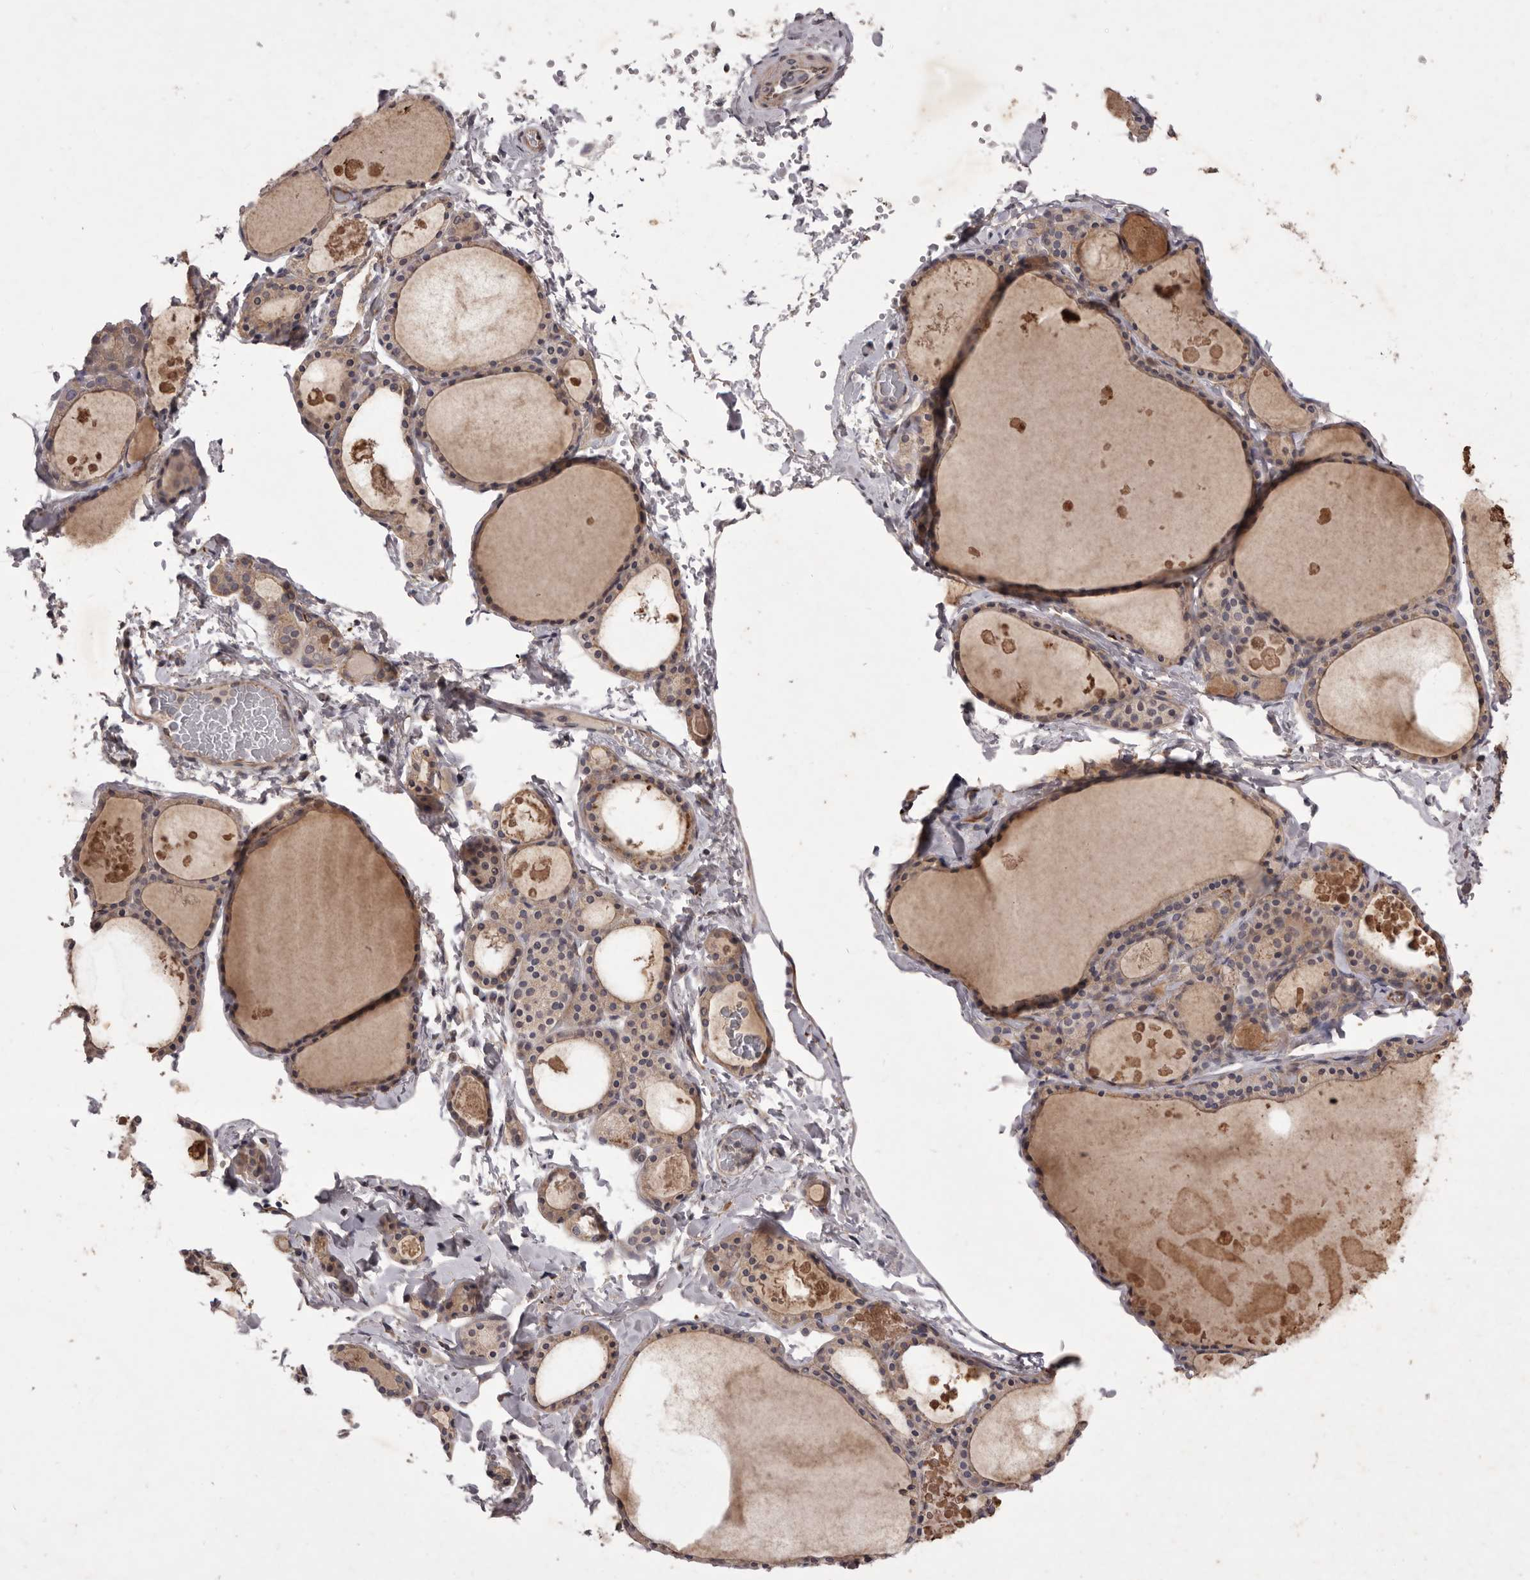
{"staining": {"intensity": "weak", "quantity": ">75%", "location": "cytoplasmic/membranous"}, "tissue": "thyroid gland", "cell_type": "Glandular cells", "image_type": "normal", "snomed": [{"axis": "morphology", "description": "Normal tissue, NOS"}, {"axis": "topography", "description": "Thyroid gland"}], "caption": "A low amount of weak cytoplasmic/membranous positivity is identified in approximately >75% of glandular cells in benign thyroid gland.", "gene": "PNRC1", "patient": {"sex": "male", "age": 56}}